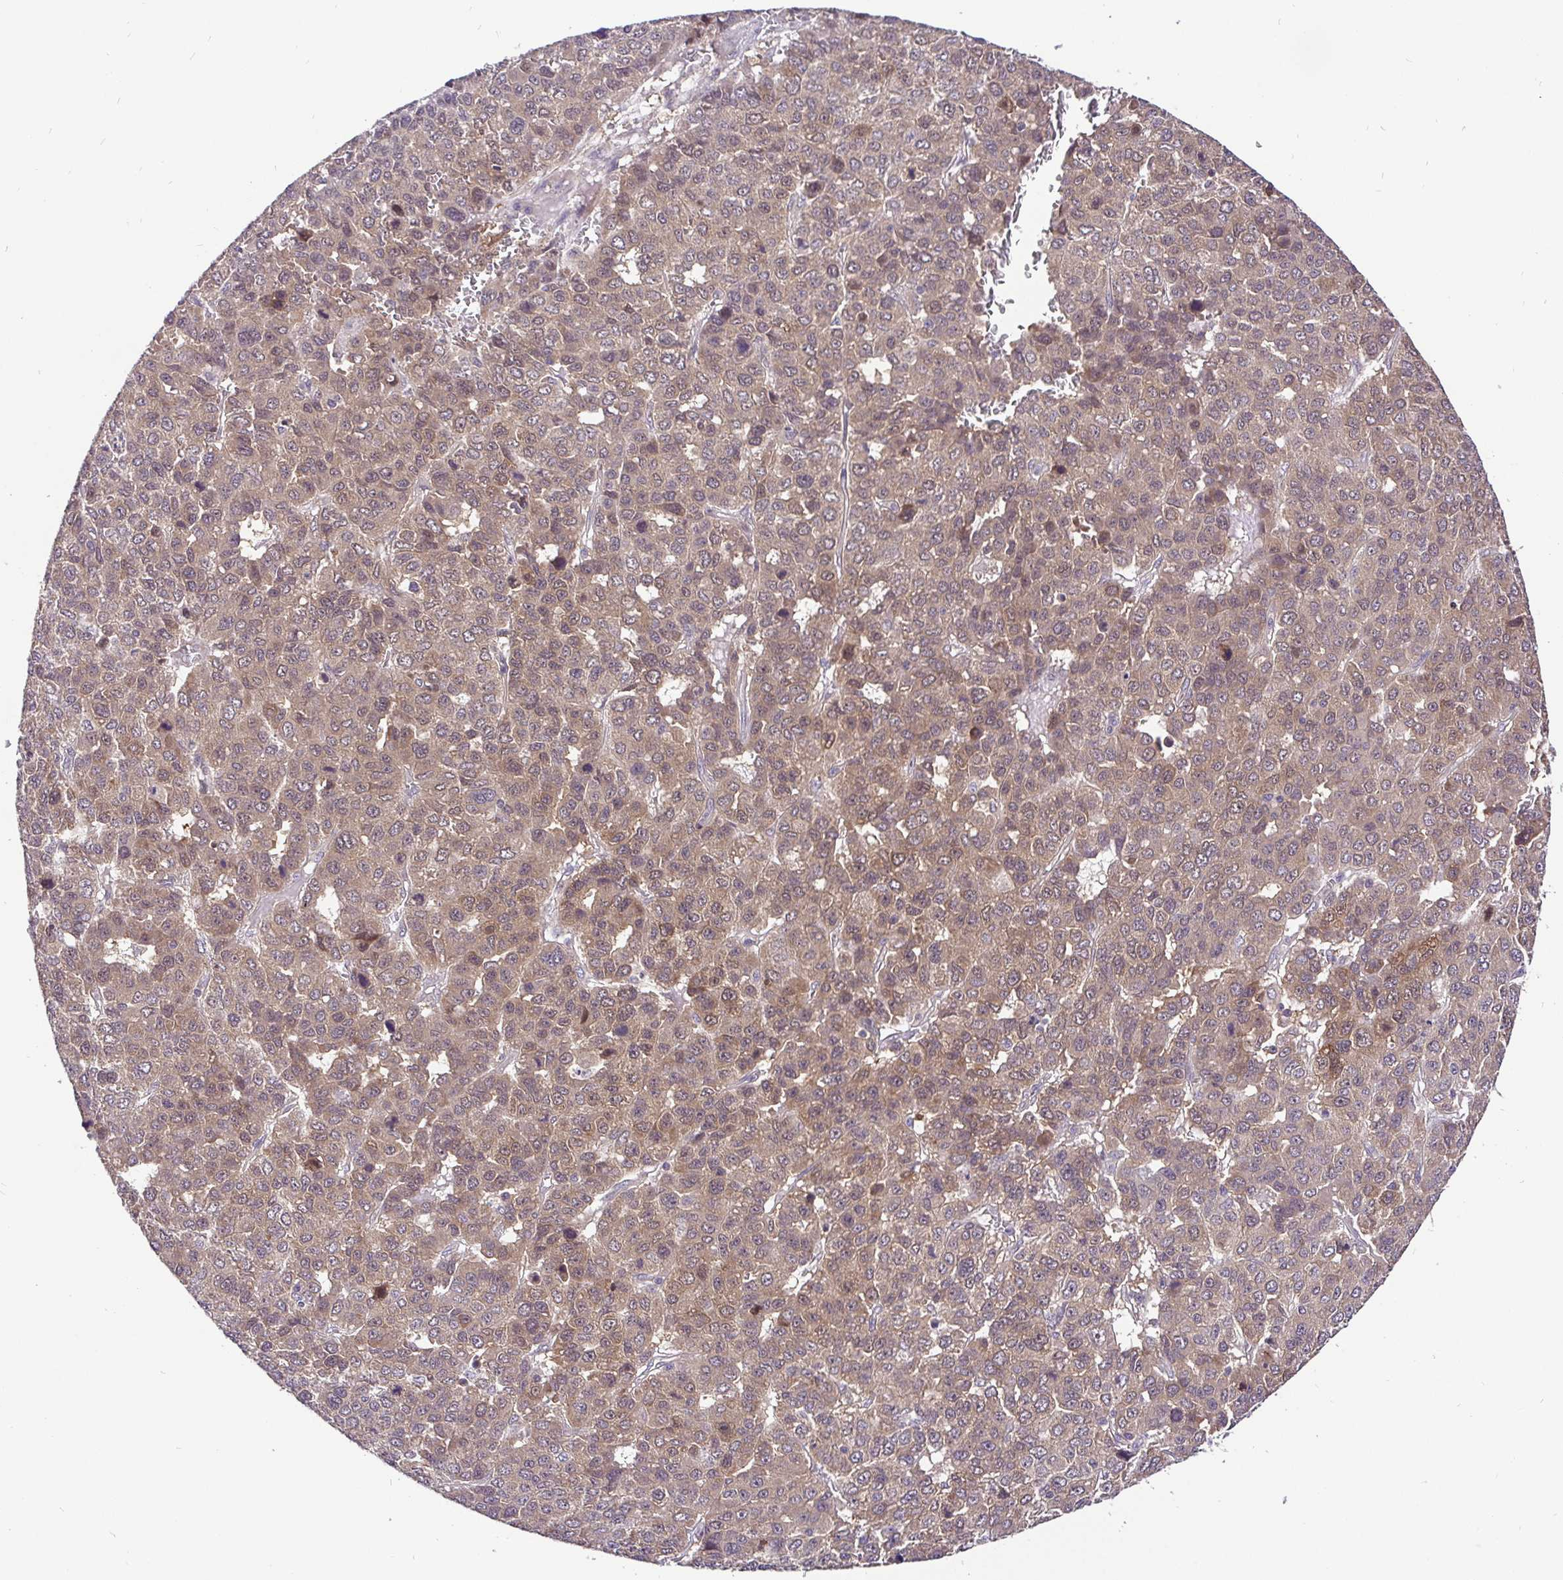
{"staining": {"intensity": "moderate", "quantity": ">75%", "location": "cytoplasmic/membranous,nuclear"}, "tissue": "liver cancer", "cell_type": "Tumor cells", "image_type": "cancer", "snomed": [{"axis": "morphology", "description": "Carcinoma, Hepatocellular, NOS"}, {"axis": "topography", "description": "Liver"}], "caption": "About >75% of tumor cells in human hepatocellular carcinoma (liver) show moderate cytoplasmic/membranous and nuclear protein expression as visualized by brown immunohistochemical staining.", "gene": "UBE2M", "patient": {"sex": "male", "age": 69}}